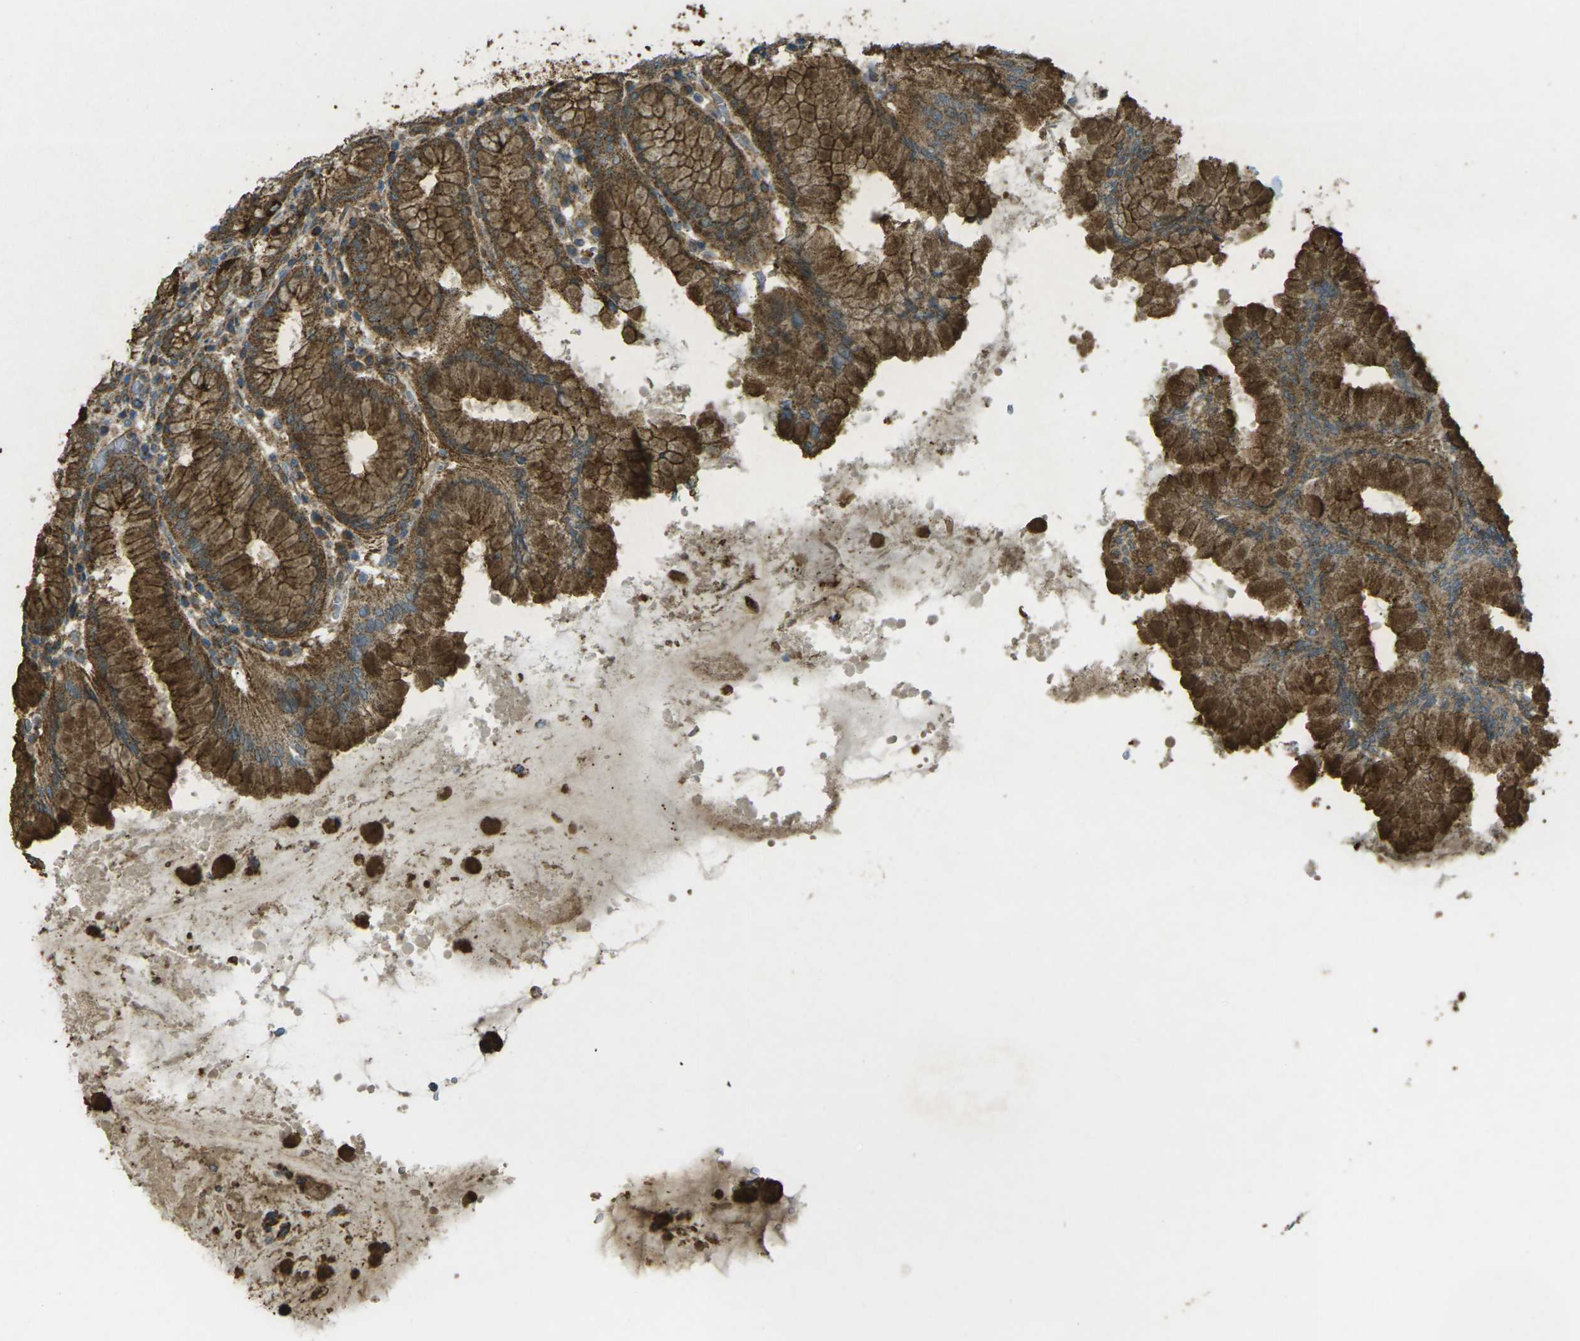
{"staining": {"intensity": "strong", "quantity": ">75%", "location": "cytoplasmic/membranous"}, "tissue": "stomach", "cell_type": "Glandular cells", "image_type": "normal", "snomed": [{"axis": "morphology", "description": "Normal tissue, NOS"}, {"axis": "topography", "description": "Stomach"}, {"axis": "topography", "description": "Stomach, lower"}], "caption": "High-magnification brightfield microscopy of unremarkable stomach stained with DAB (3,3'-diaminobenzidine) (brown) and counterstained with hematoxylin (blue). glandular cells exhibit strong cytoplasmic/membranous staining is appreciated in approximately>75% of cells. (IHC, brightfield microscopy, high magnification).", "gene": "CHMP3", "patient": {"sex": "female", "age": 56}}